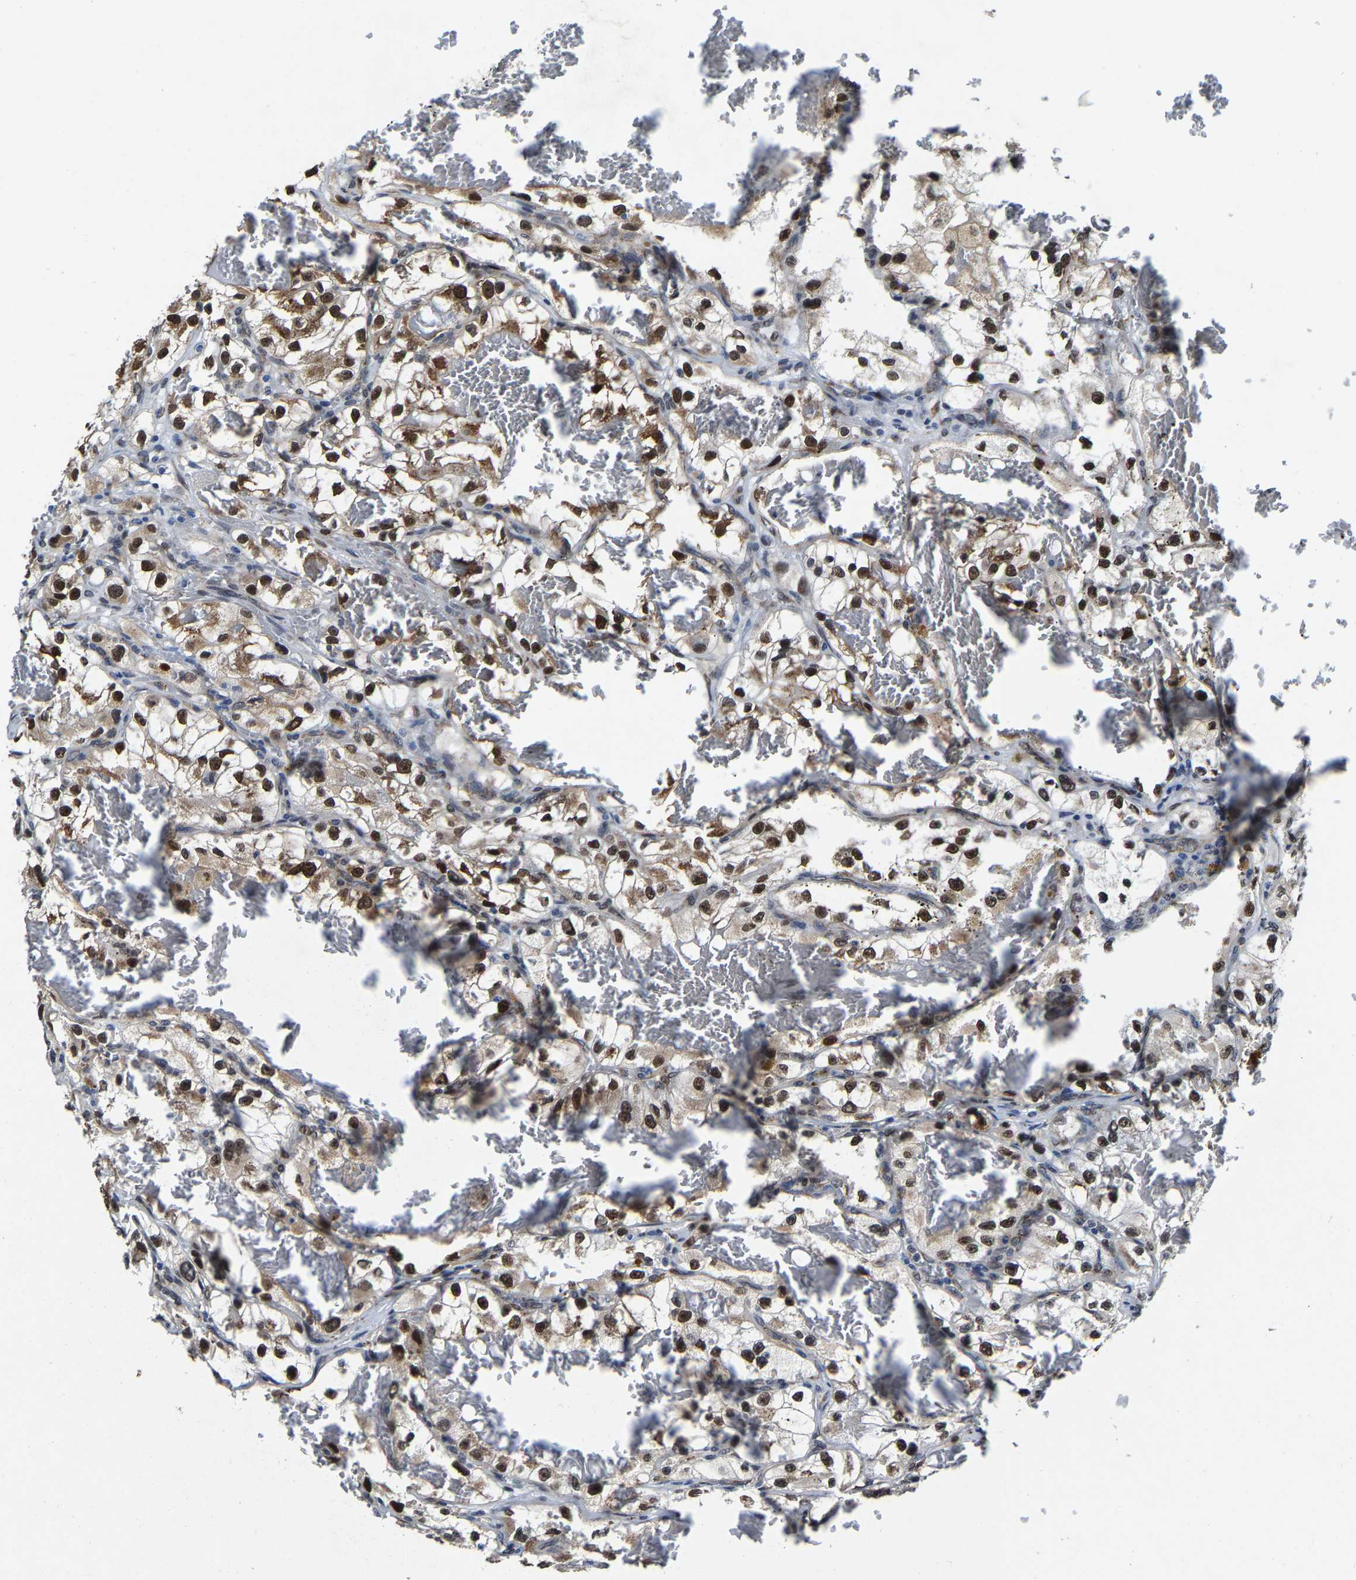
{"staining": {"intensity": "strong", "quantity": "25%-75%", "location": "cytoplasmic/membranous,nuclear"}, "tissue": "renal cancer", "cell_type": "Tumor cells", "image_type": "cancer", "snomed": [{"axis": "morphology", "description": "Adenocarcinoma, NOS"}, {"axis": "topography", "description": "Kidney"}], "caption": "This micrograph demonstrates immunohistochemistry (IHC) staining of human renal adenocarcinoma, with high strong cytoplasmic/membranous and nuclear positivity in about 25%-75% of tumor cells.", "gene": "METTL1", "patient": {"sex": "female", "age": 57}}